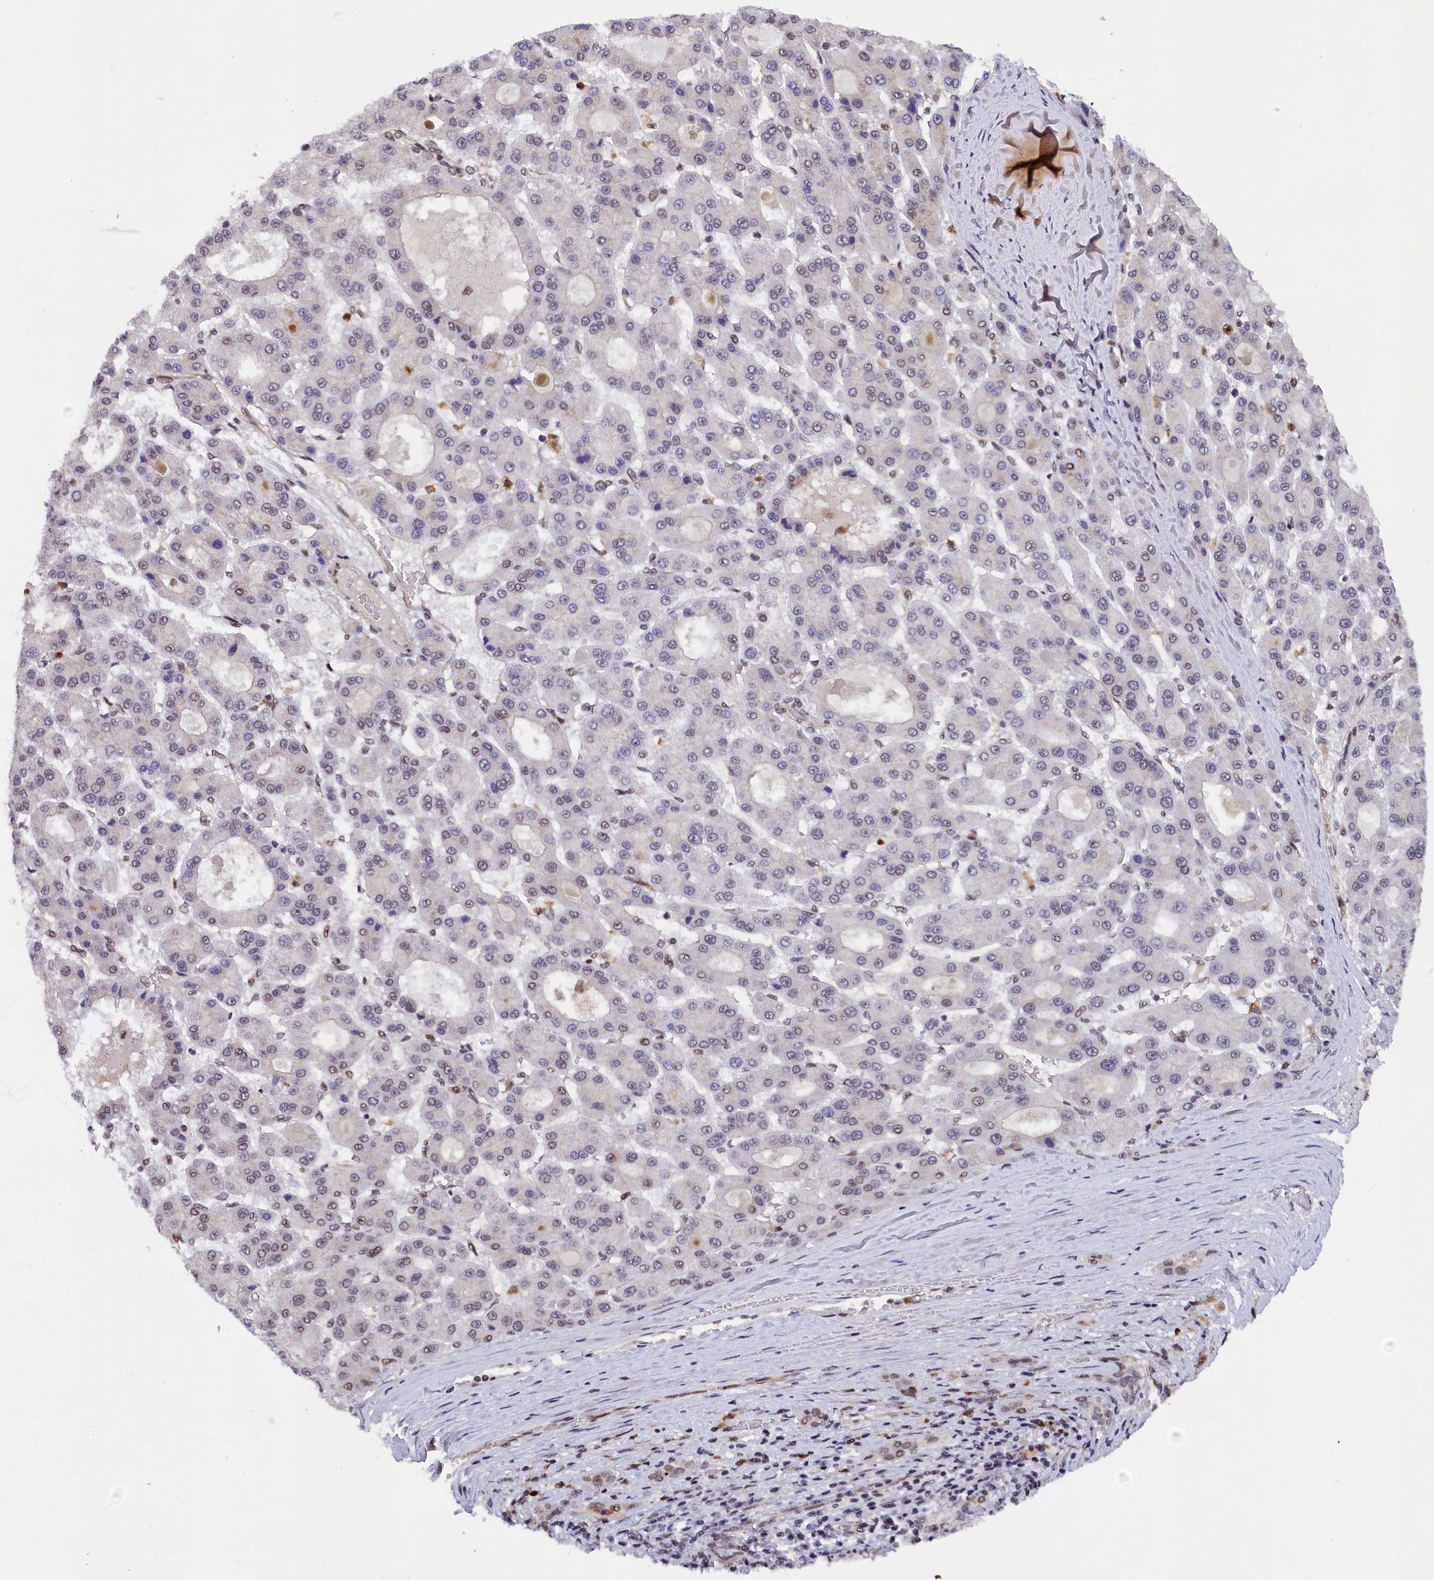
{"staining": {"intensity": "weak", "quantity": "<25%", "location": "nuclear"}, "tissue": "liver cancer", "cell_type": "Tumor cells", "image_type": "cancer", "snomed": [{"axis": "morphology", "description": "Carcinoma, Hepatocellular, NOS"}, {"axis": "topography", "description": "Liver"}], "caption": "High magnification brightfield microscopy of liver hepatocellular carcinoma stained with DAB (3,3'-diaminobenzidine) (brown) and counterstained with hematoxylin (blue): tumor cells show no significant expression.", "gene": "ADIG", "patient": {"sex": "male", "age": 70}}